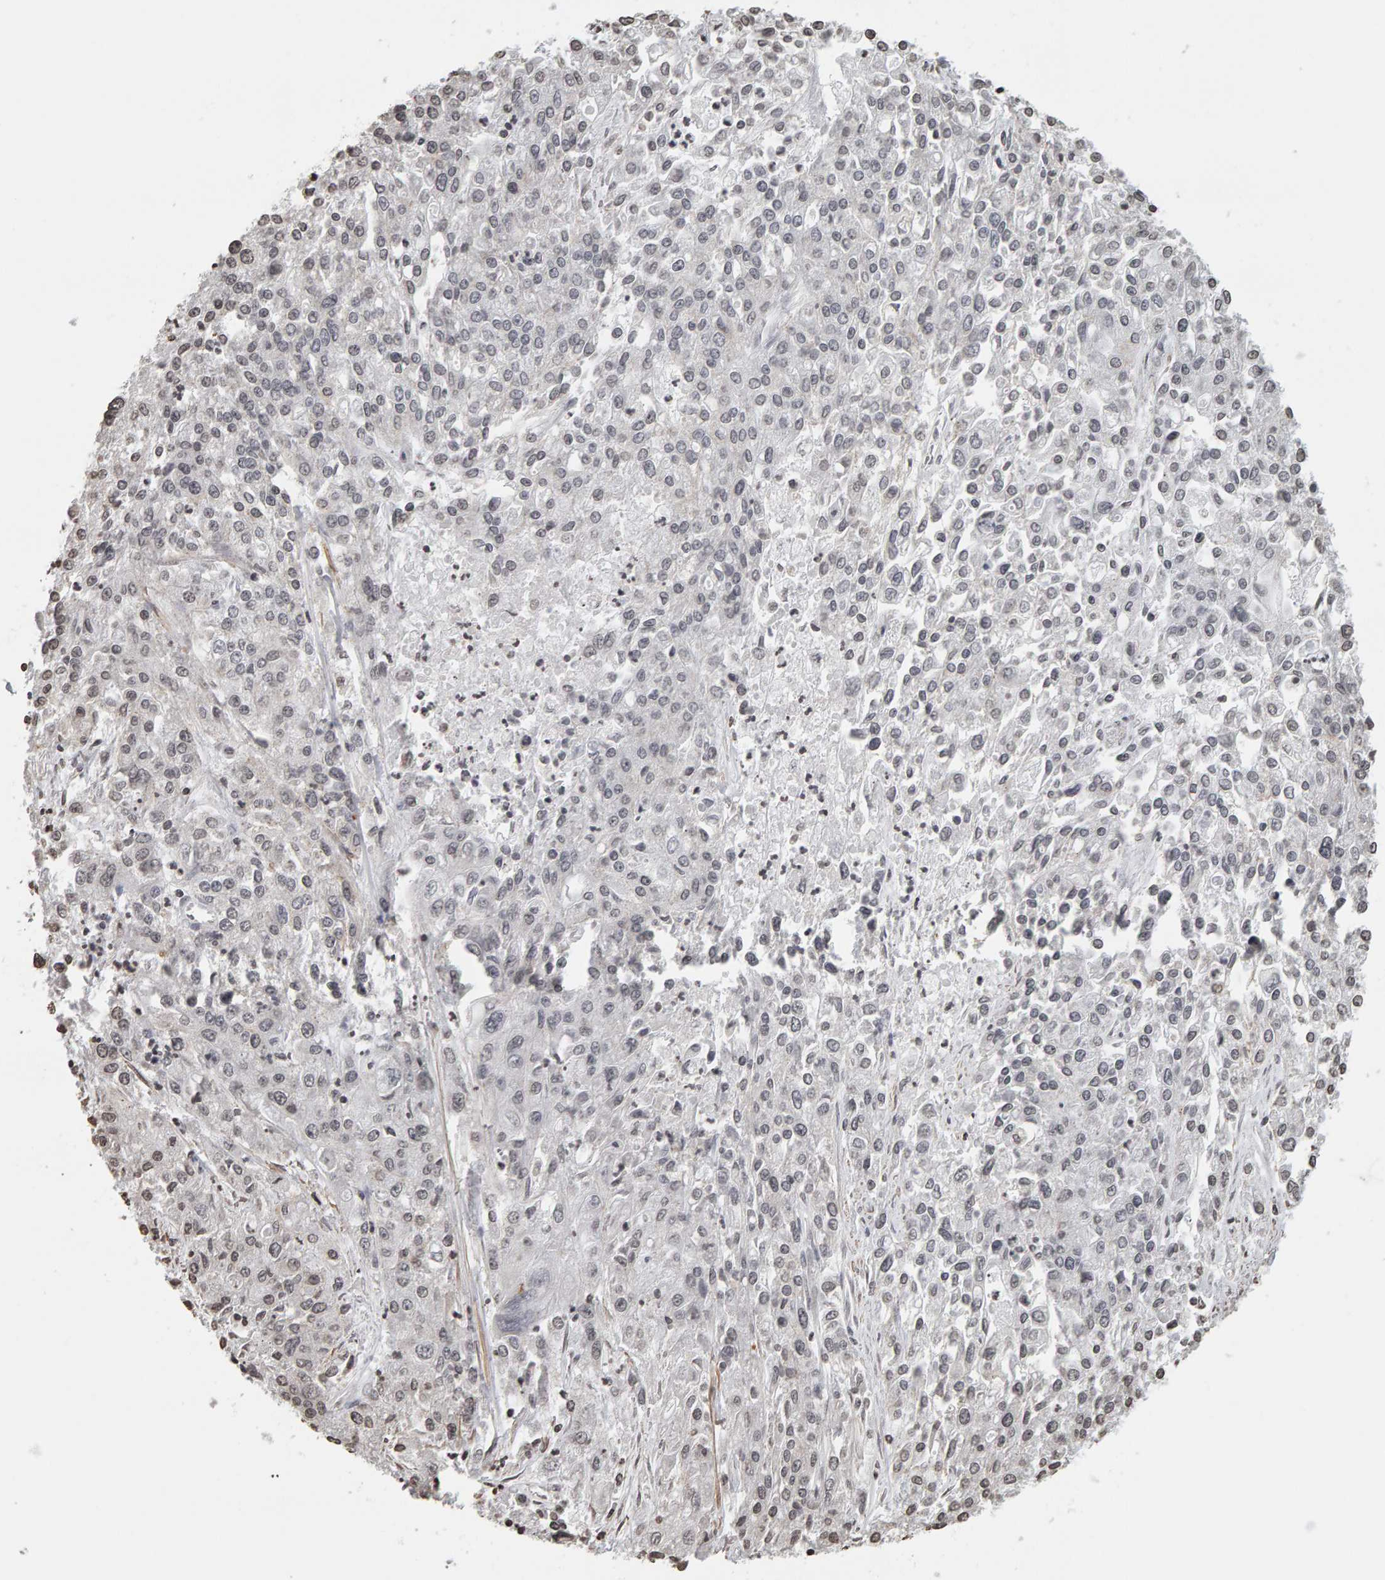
{"staining": {"intensity": "weak", "quantity": "<25%", "location": "nuclear"}, "tissue": "endometrial cancer", "cell_type": "Tumor cells", "image_type": "cancer", "snomed": [{"axis": "morphology", "description": "Adenocarcinoma, NOS"}, {"axis": "topography", "description": "Endometrium"}], "caption": "Immunohistochemical staining of endometrial adenocarcinoma shows no significant positivity in tumor cells.", "gene": "AFF4", "patient": {"sex": "female", "age": 49}}